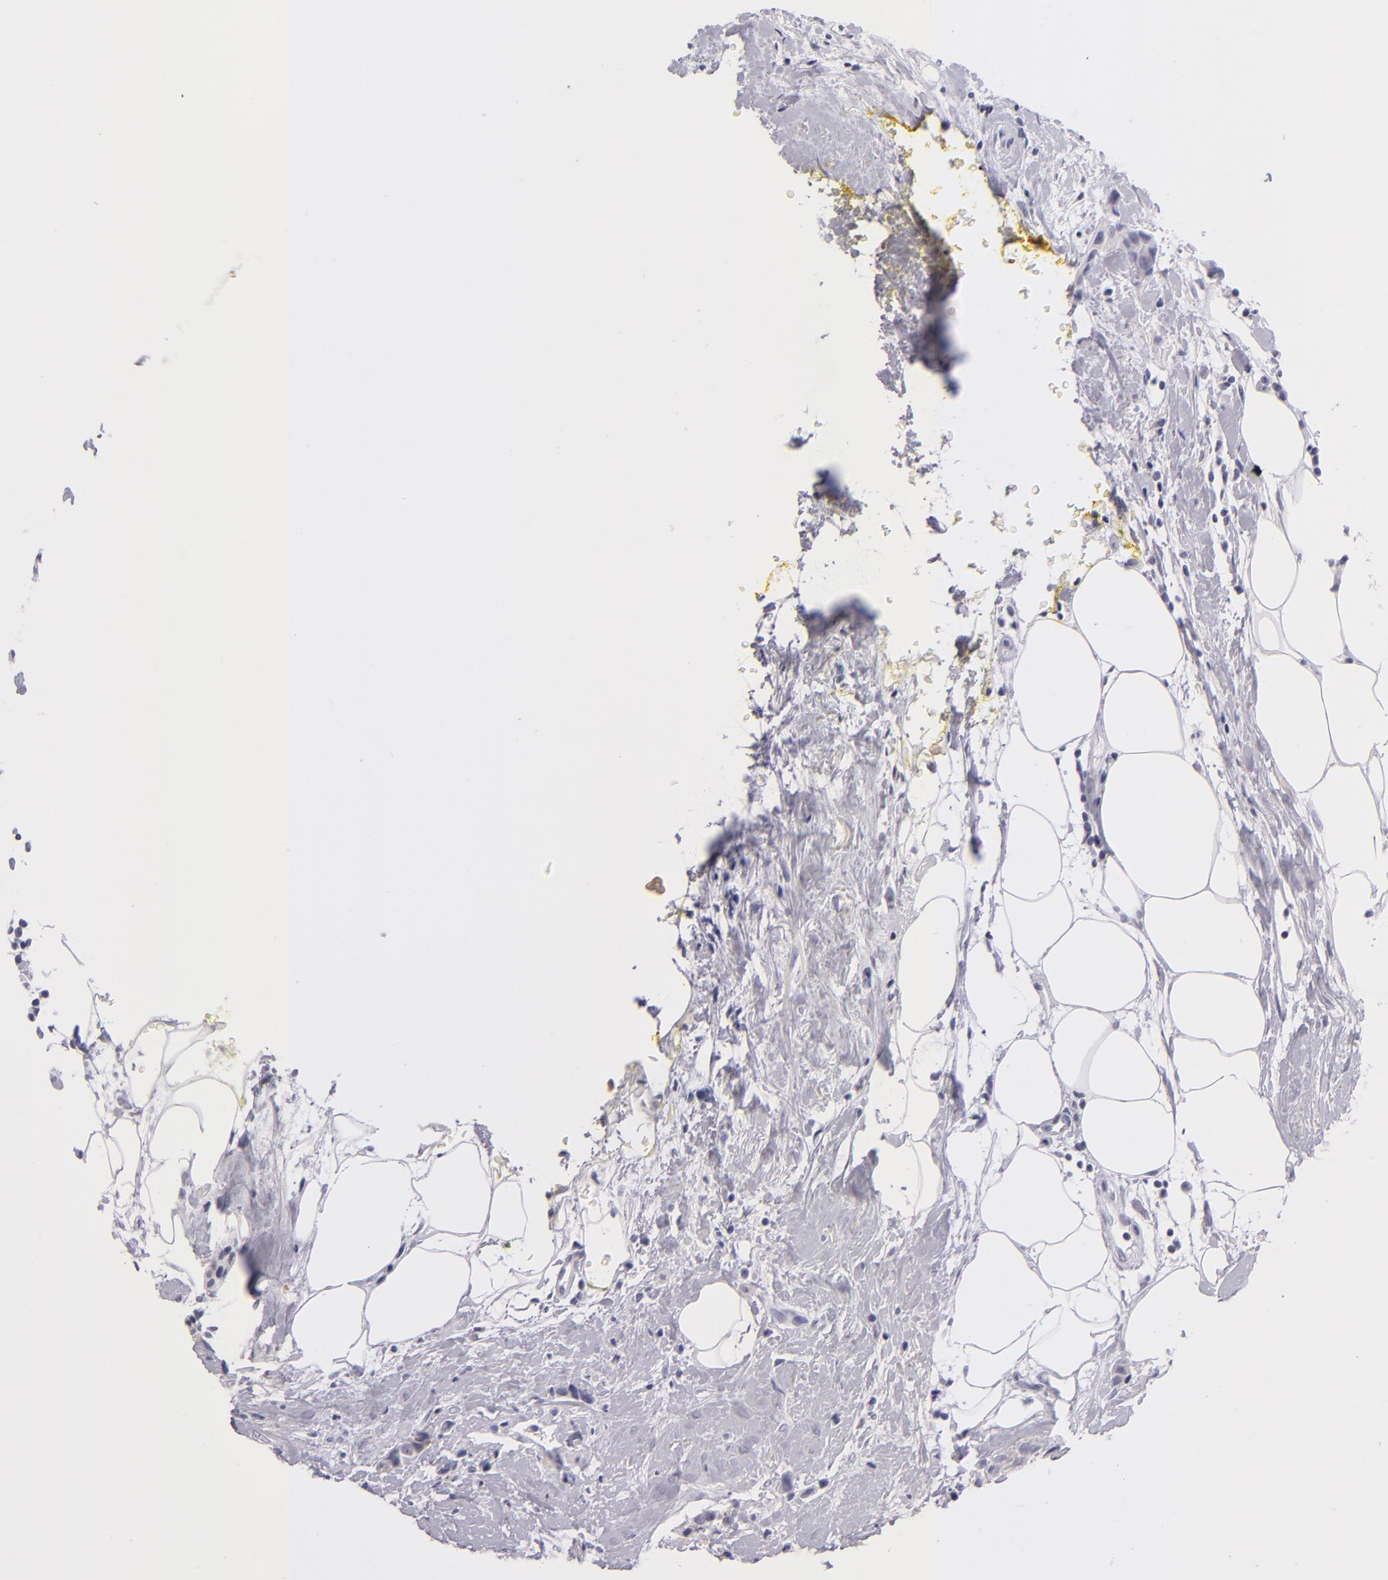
{"staining": {"intensity": "negative", "quantity": "none", "location": "none"}, "tissue": "breast cancer", "cell_type": "Tumor cells", "image_type": "cancer", "snomed": [{"axis": "morphology", "description": "Duct carcinoma"}, {"axis": "topography", "description": "Breast"}], "caption": "DAB (3,3'-diaminobenzidine) immunohistochemical staining of breast intraductal carcinoma exhibits no significant staining in tumor cells. (Brightfield microscopy of DAB (3,3'-diaminobenzidine) immunohistochemistry (IHC) at high magnification).", "gene": "TNNC1", "patient": {"sex": "female", "age": 45}}